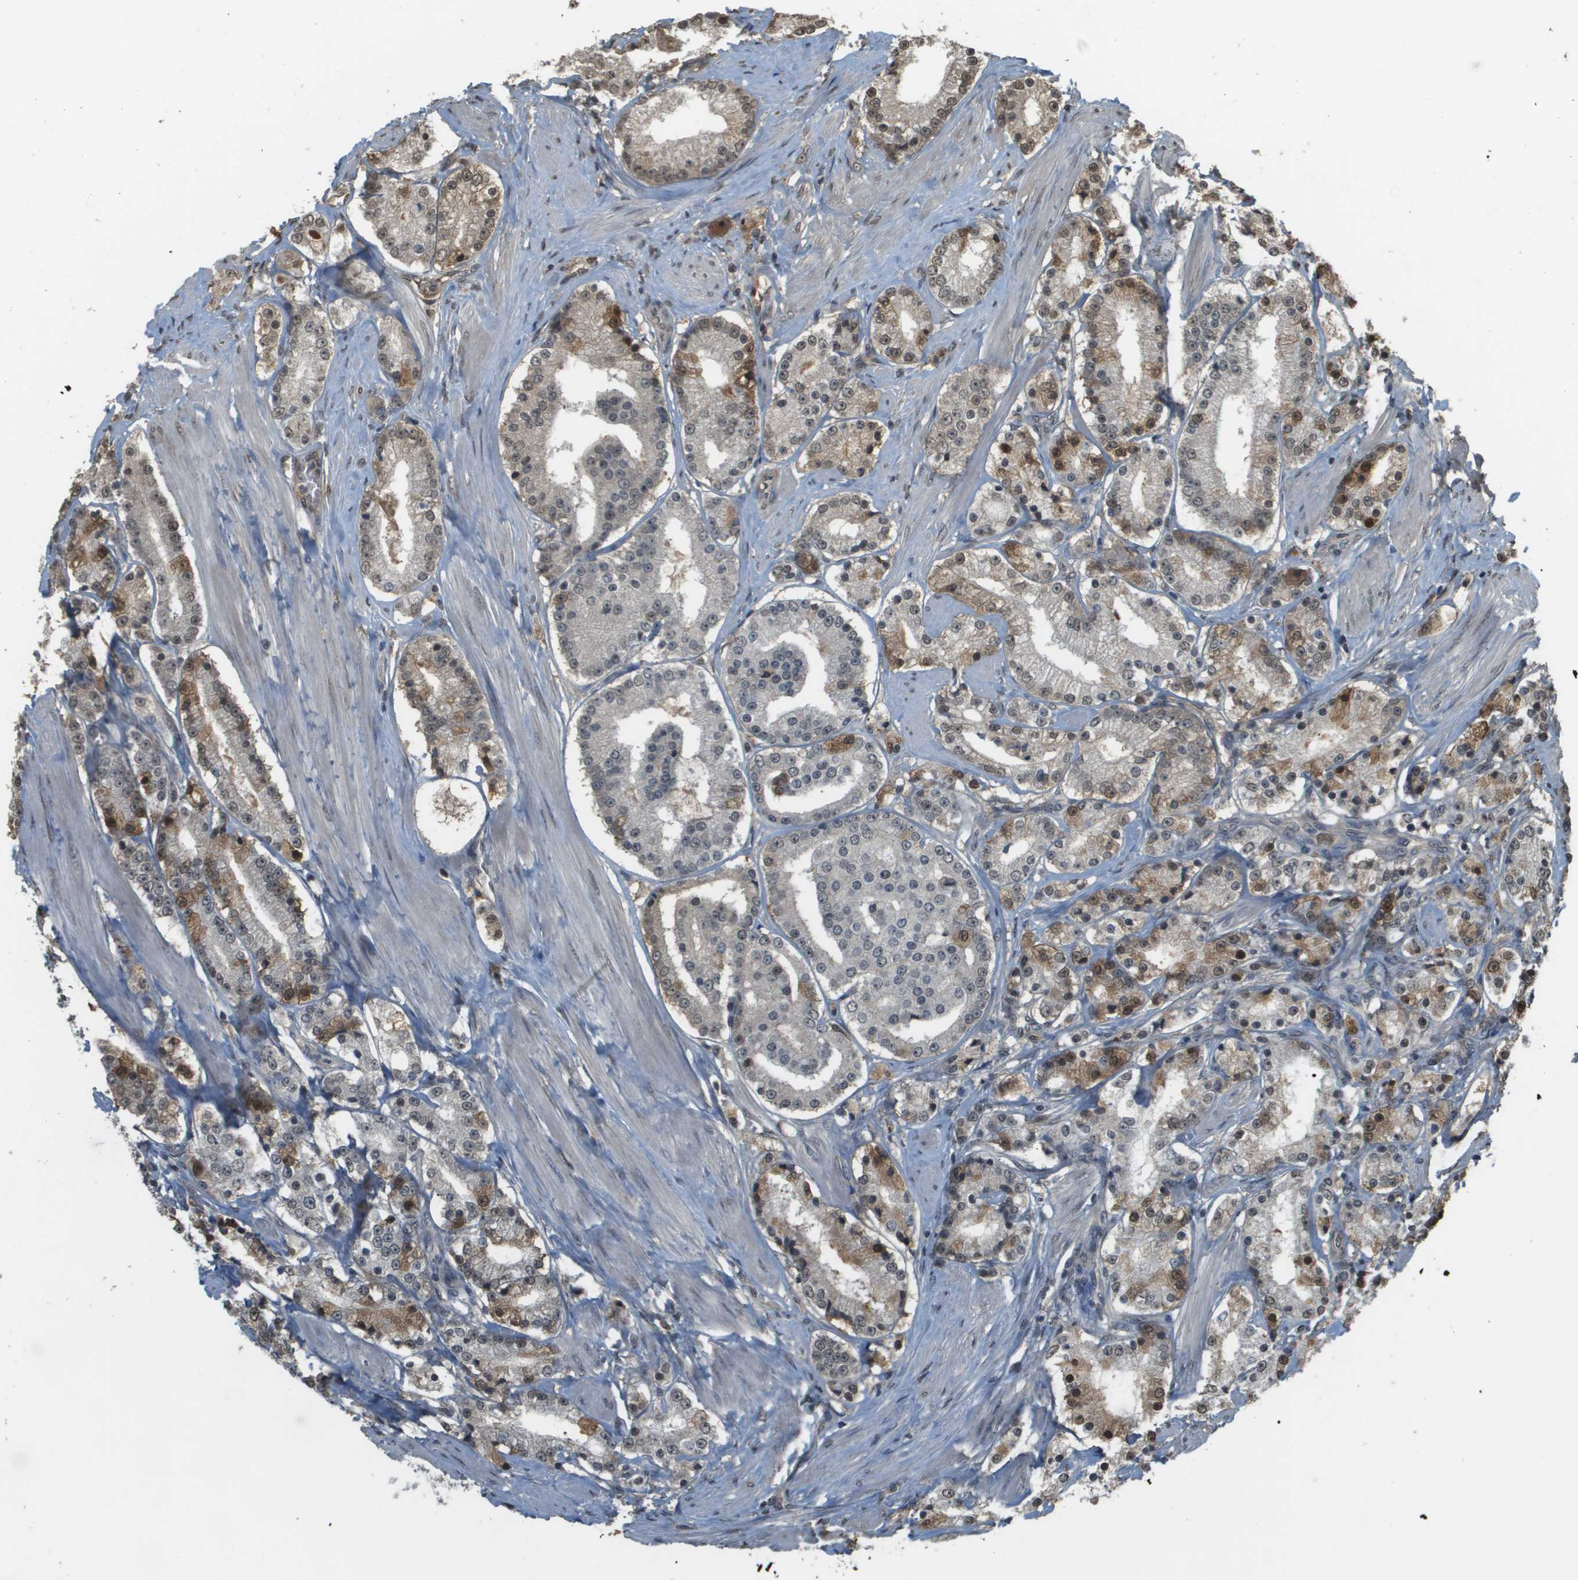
{"staining": {"intensity": "moderate", "quantity": "25%-75%", "location": "cytoplasmic/membranous,nuclear"}, "tissue": "prostate cancer", "cell_type": "Tumor cells", "image_type": "cancer", "snomed": [{"axis": "morphology", "description": "Adenocarcinoma, Low grade"}, {"axis": "topography", "description": "Prostate"}], "caption": "Prostate adenocarcinoma (low-grade) was stained to show a protein in brown. There is medium levels of moderate cytoplasmic/membranous and nuclear staining in approximately 25%-75% of tumor cells.", "gene": "NDRG2", "patient": {"sex": "male", "age": 63}}